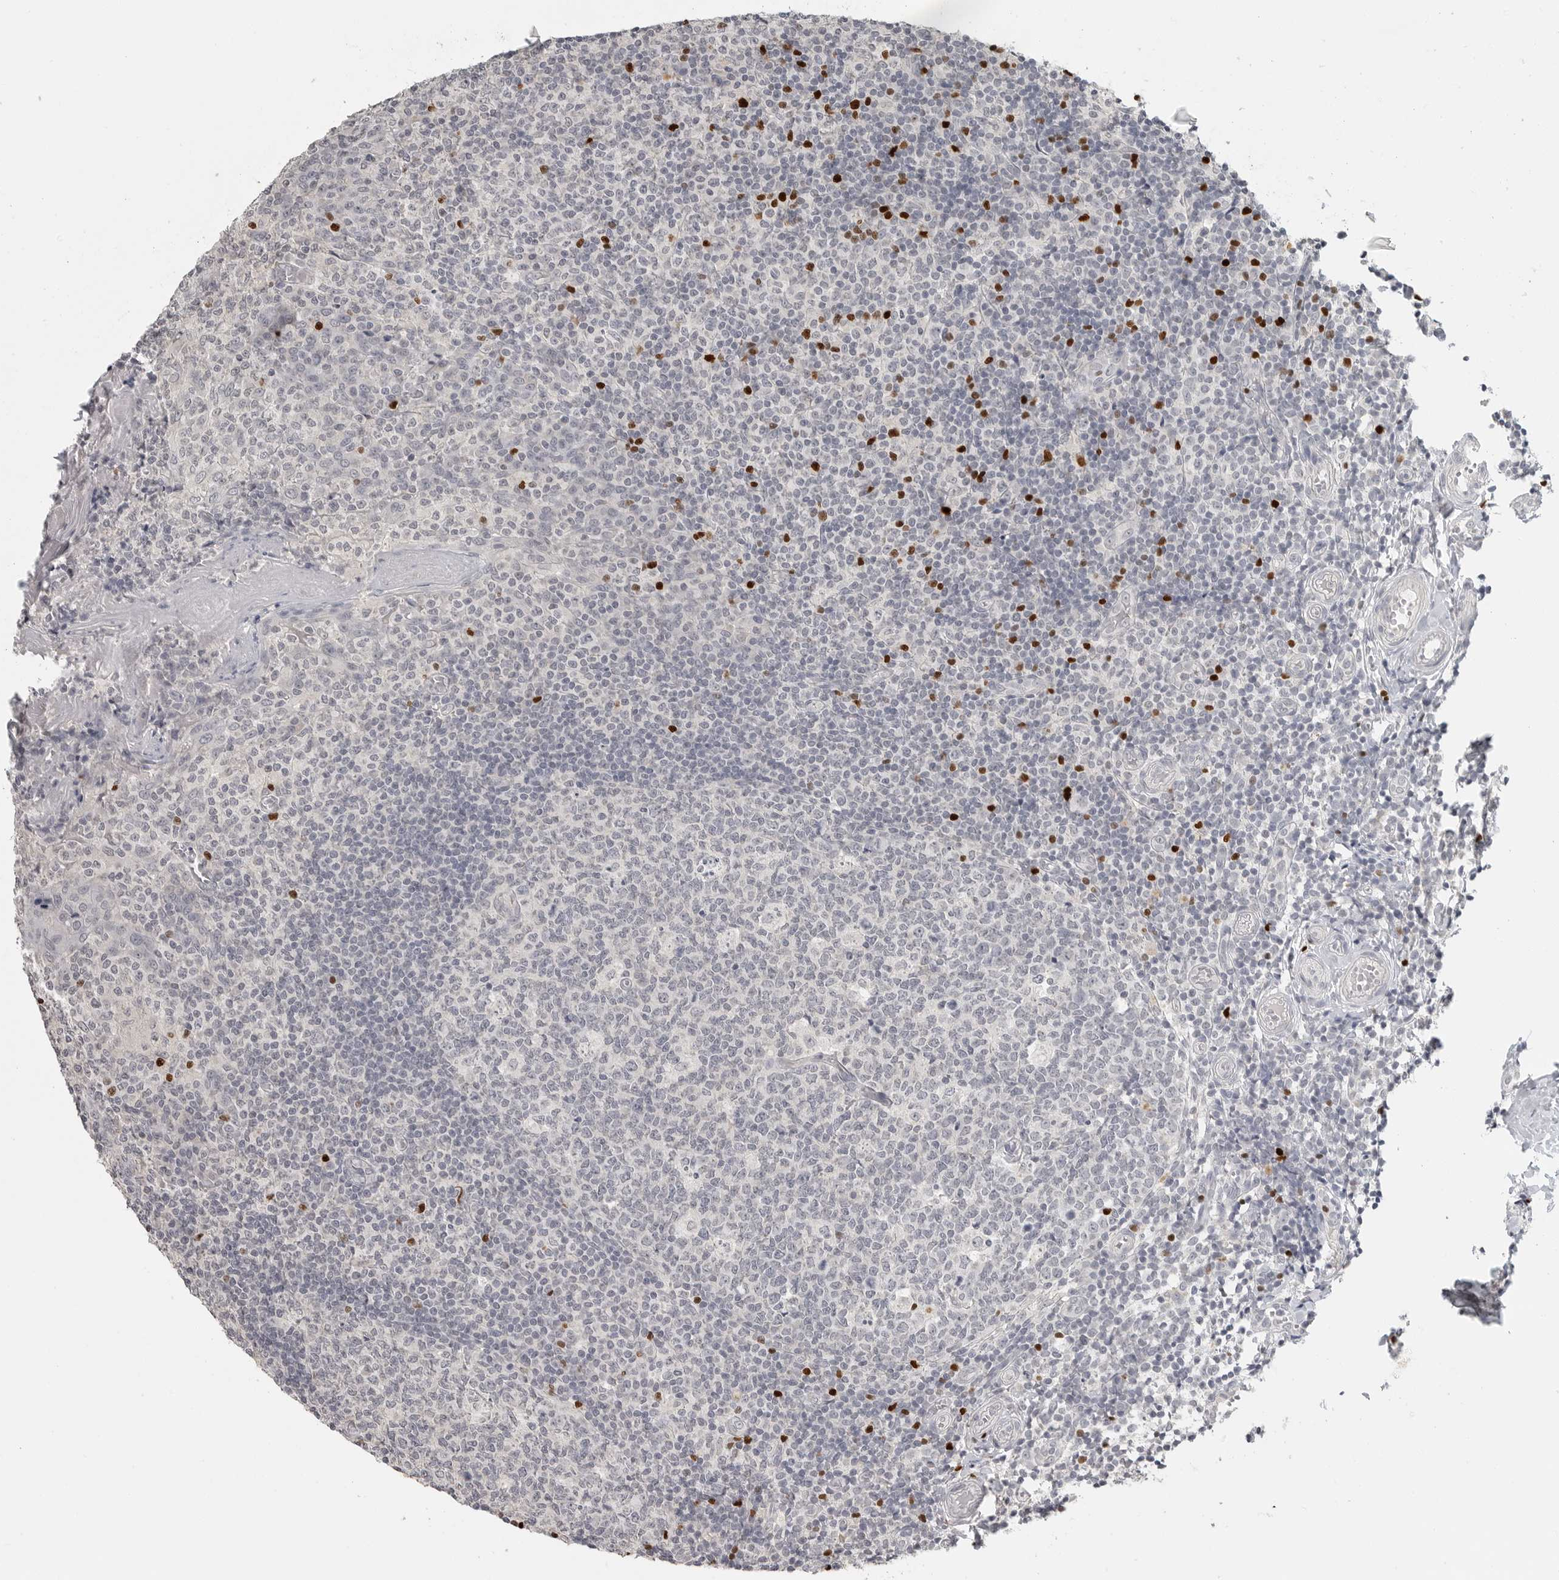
{"staining": {"intensity": "negative", "quantity": "none", "location": "none"}, "tissue": "tonsil", "cell_type": "Germinal center cells", "image_type": "normal", "snomed": [{"axis": "morphology", "description": "Normal tissue, NOS"}, {"axis": "topography", "description": "Tonsil"}], "caption": "IHC of benign tonsil displays no staining in germinal center cells.", "gene": "FOXP3", "patient": {"sex": "female", "age": 19}}